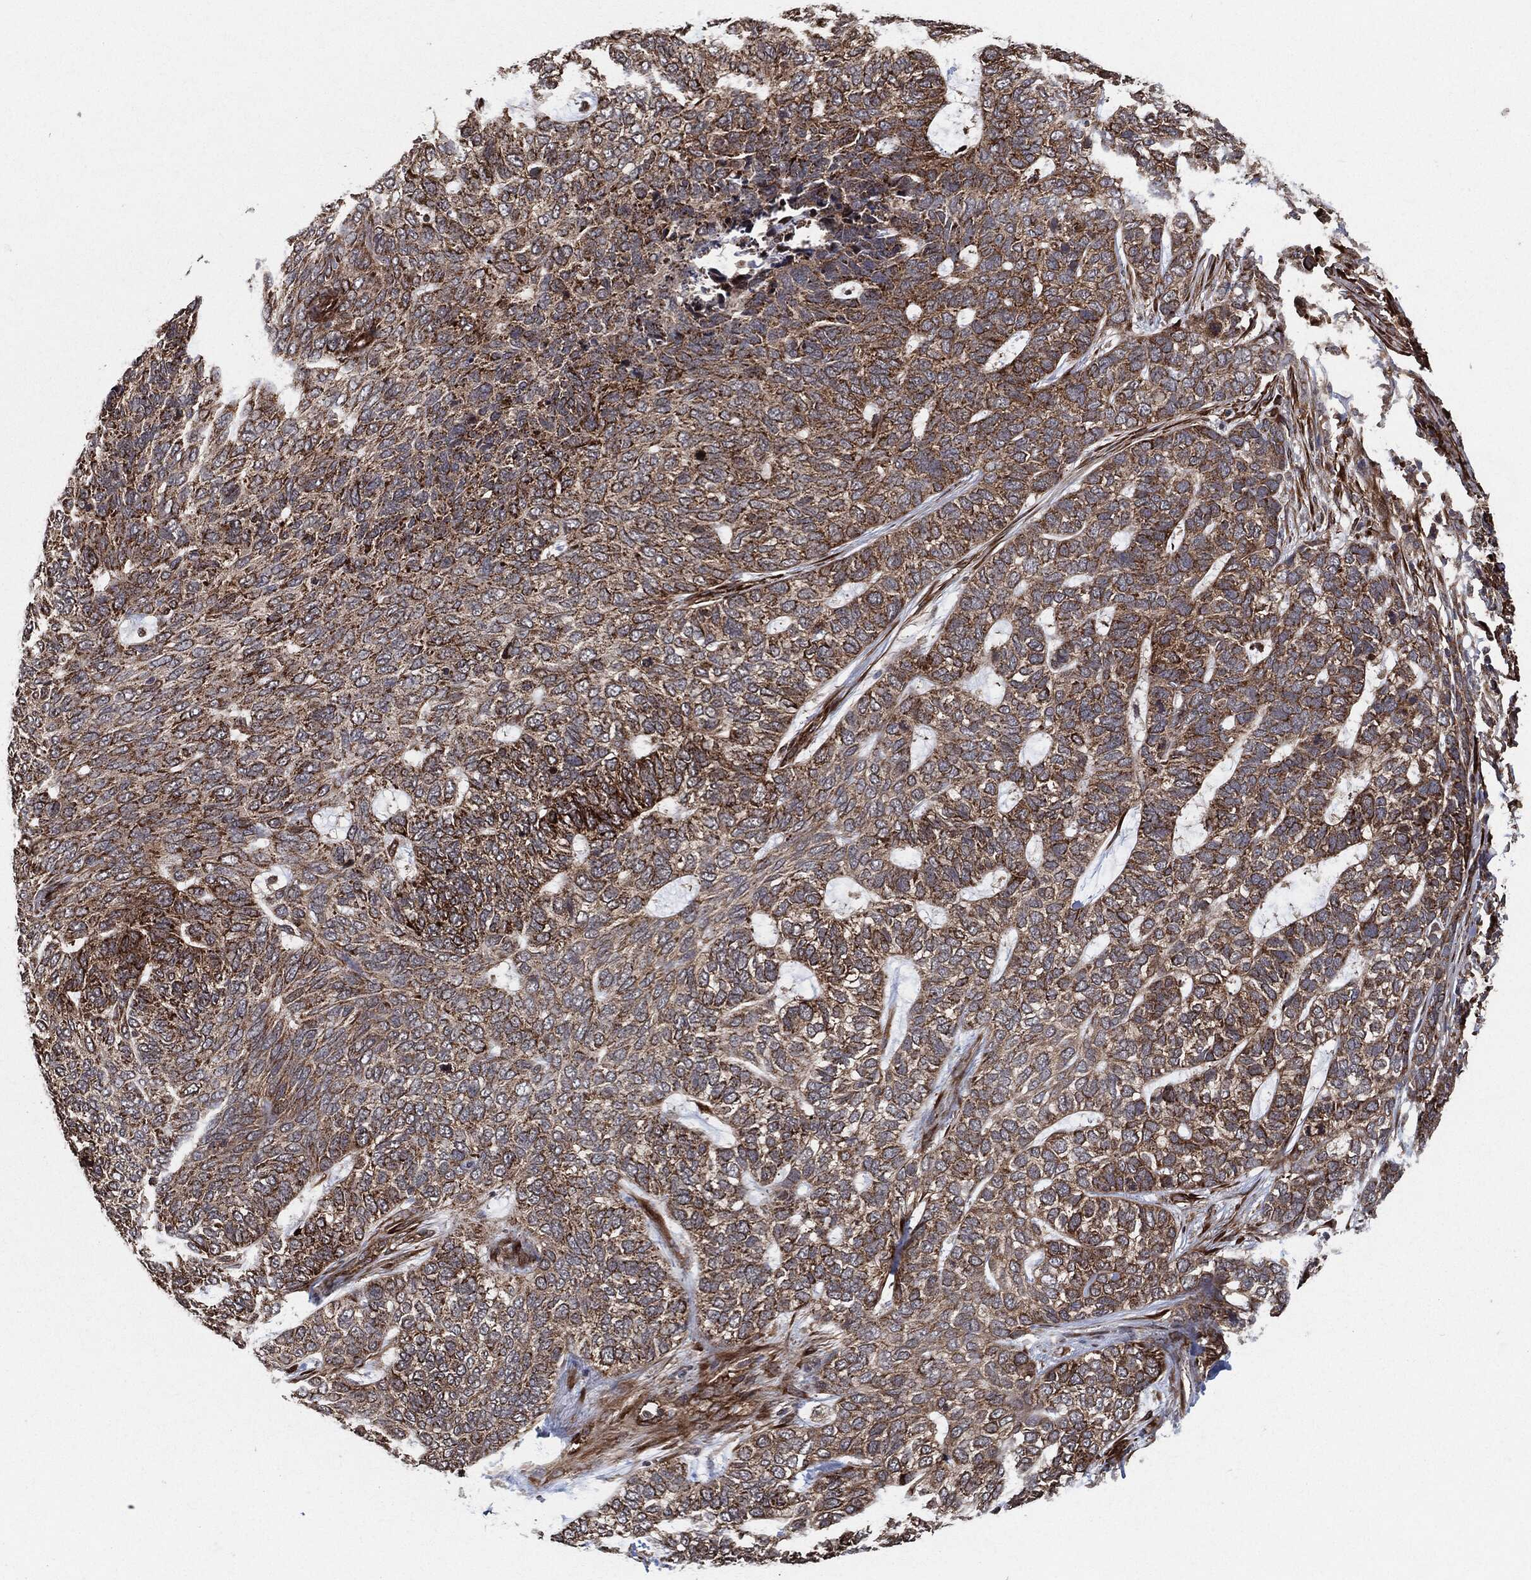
{"staining": {"intensity": "moderate", "quantity": ">75%", "location": "cytoplasmic/membranous"}, "tissue": "skin cancer", "cell_type": "Tumor cells", "image_type": "cancer", "snomed": [{"axis": "morphology", "description": "Basal cell carcinoma"}, {"axis": "topography", "description": "Skin"}], "caption": "Immunohistochemical staining of skin cancer (basal cell carcinoma) shows moderate cytoplasmic/membranous protein positivity in about >75% of tumor cells.", "gene": "BCAR1", "patient": {"sex": "female", "age": 65}}